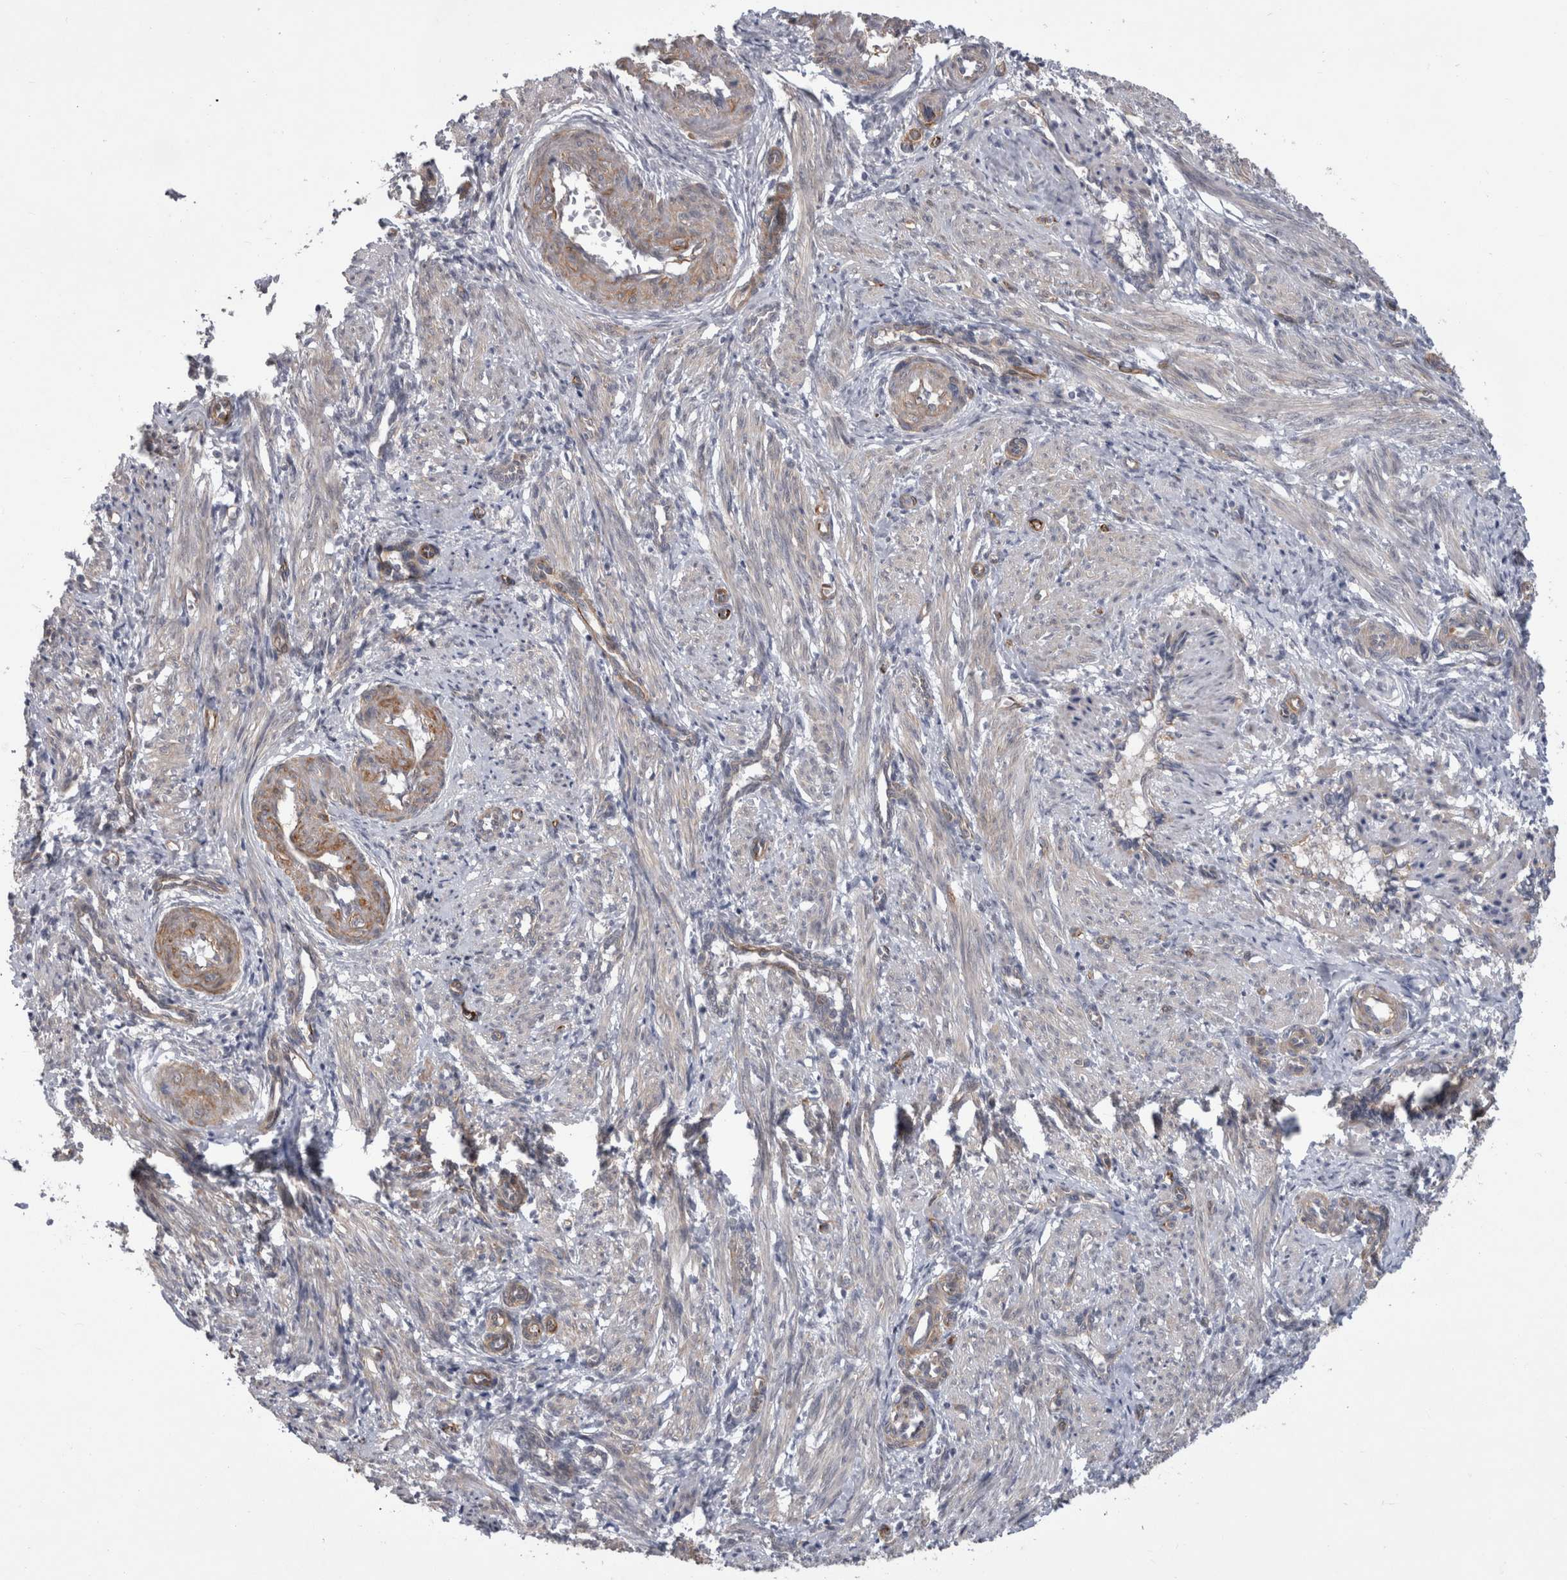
{"staining": {"intensity": "moderate", "quantity": "<25%", "location": "cytoplasmic/membranous"}, "tissue": "smooth muscle", "cell_type": "Smooth muscle cells", "image_type": "normal", "snomed": [{"axis": "morphology", "description": "Normal tissue, NOS"}, {"axis": "topography", "description": "Endometrium"}], "caption": "This photomicrograph displays IHC staining of normal smooth muscle, with low moderate cytoplasmic/membranous expression in approximately <25% of smooth muscle cells.", "gene": "FAM83H", "patient": {"sex": "female", "age": 33}}